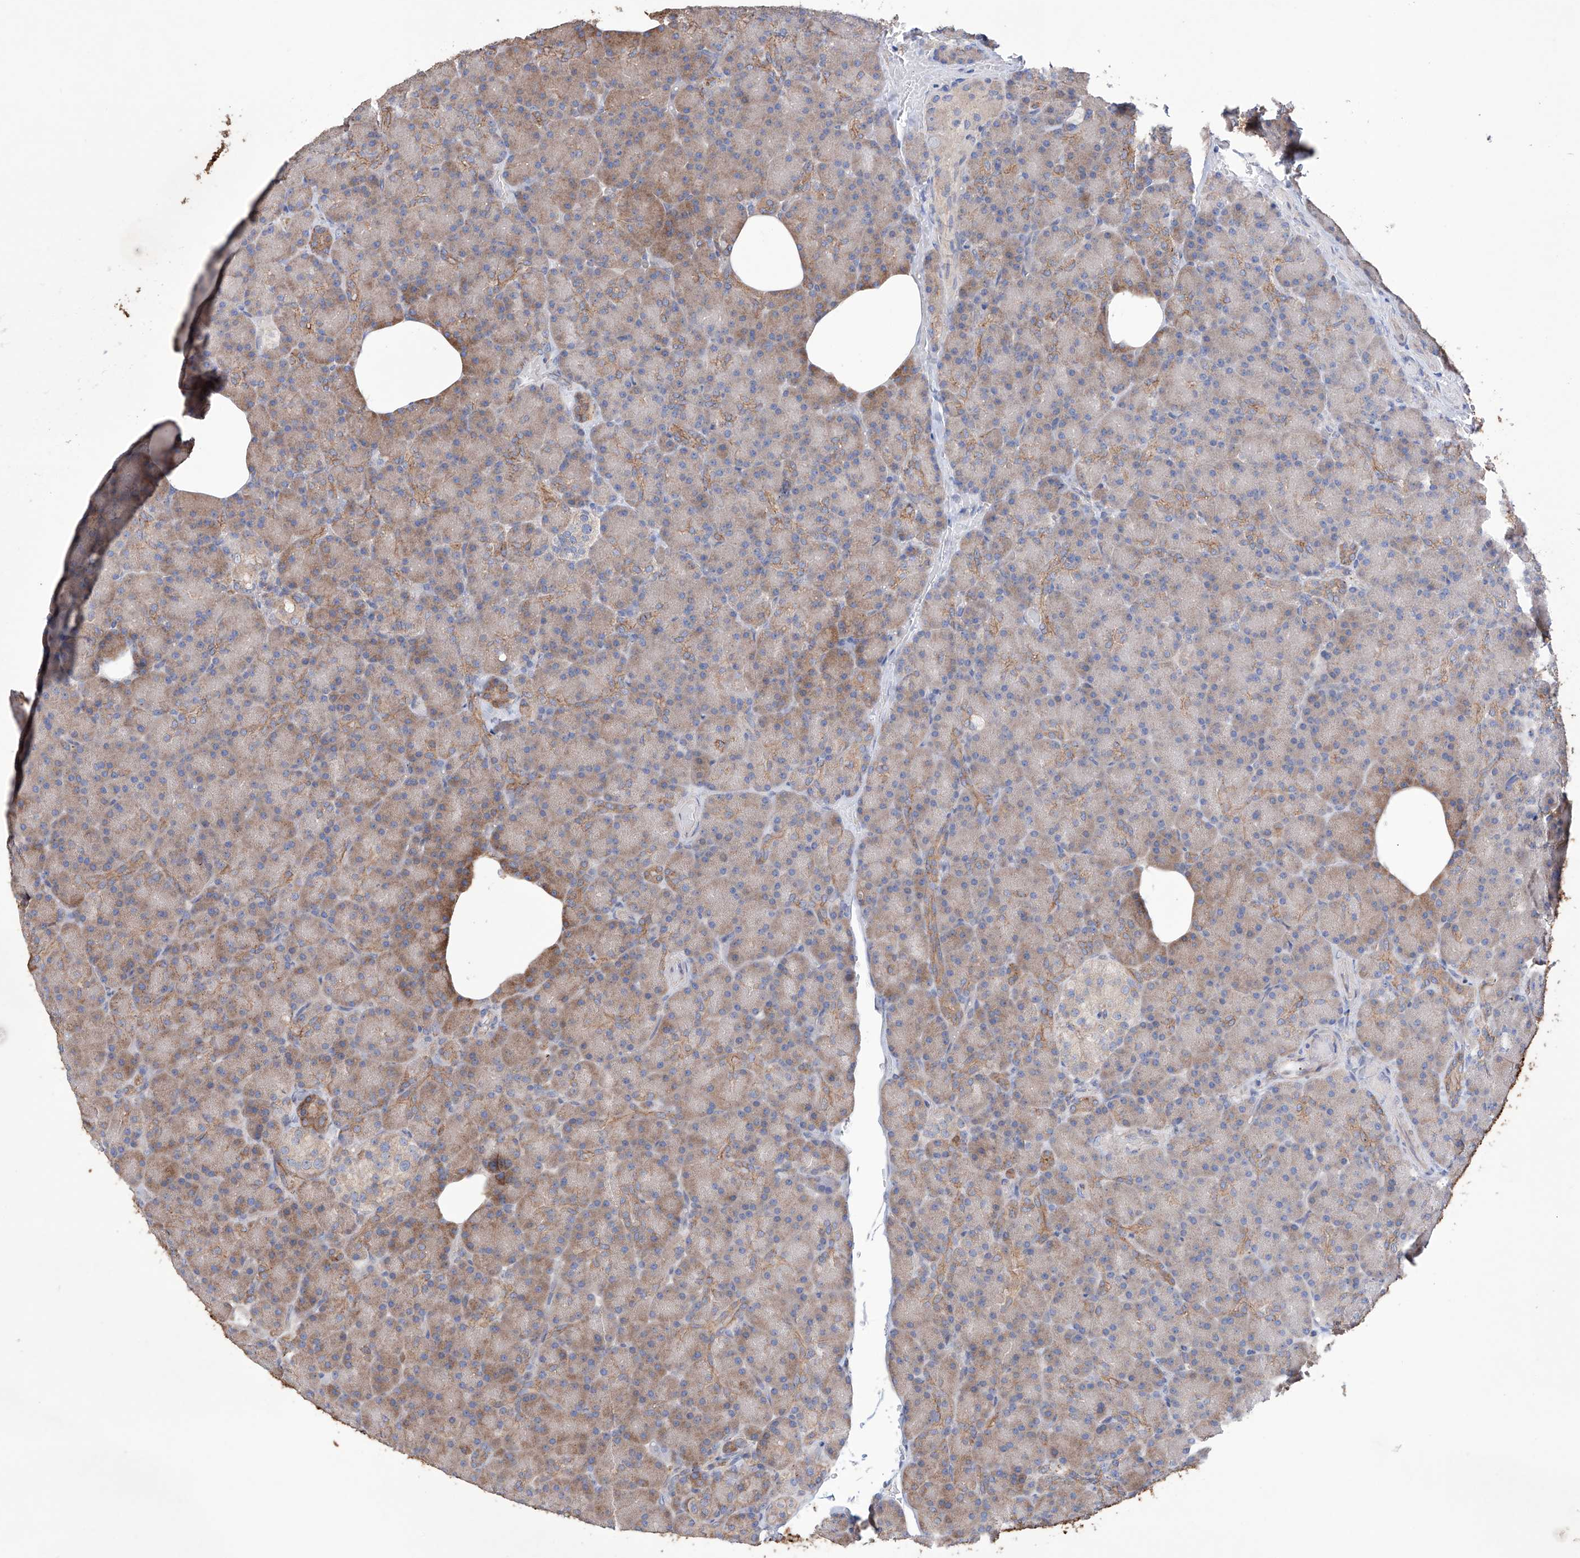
{"staining": {"intensity": "weak", "quantity": "25%-75%", "location": "cytoplasmic/membranous"}, "tissue": "pancreas", "cell_type": "Exocrine glandular cells", "image_type": "normal", "snomed": [{"axis": "morphology", "description": "Normal tissue, NOS"}, {"axis": "topography", "description": "Pancreas"}], "caption": "Protein staining by immunohistochemistry displays weak cytoplasmic/membranous positivity in about 25%-75% of exocrine glandular cells in benign pancreas.", "gene": "AFG1L", "patient": {"sex": "female", "age": 43}}